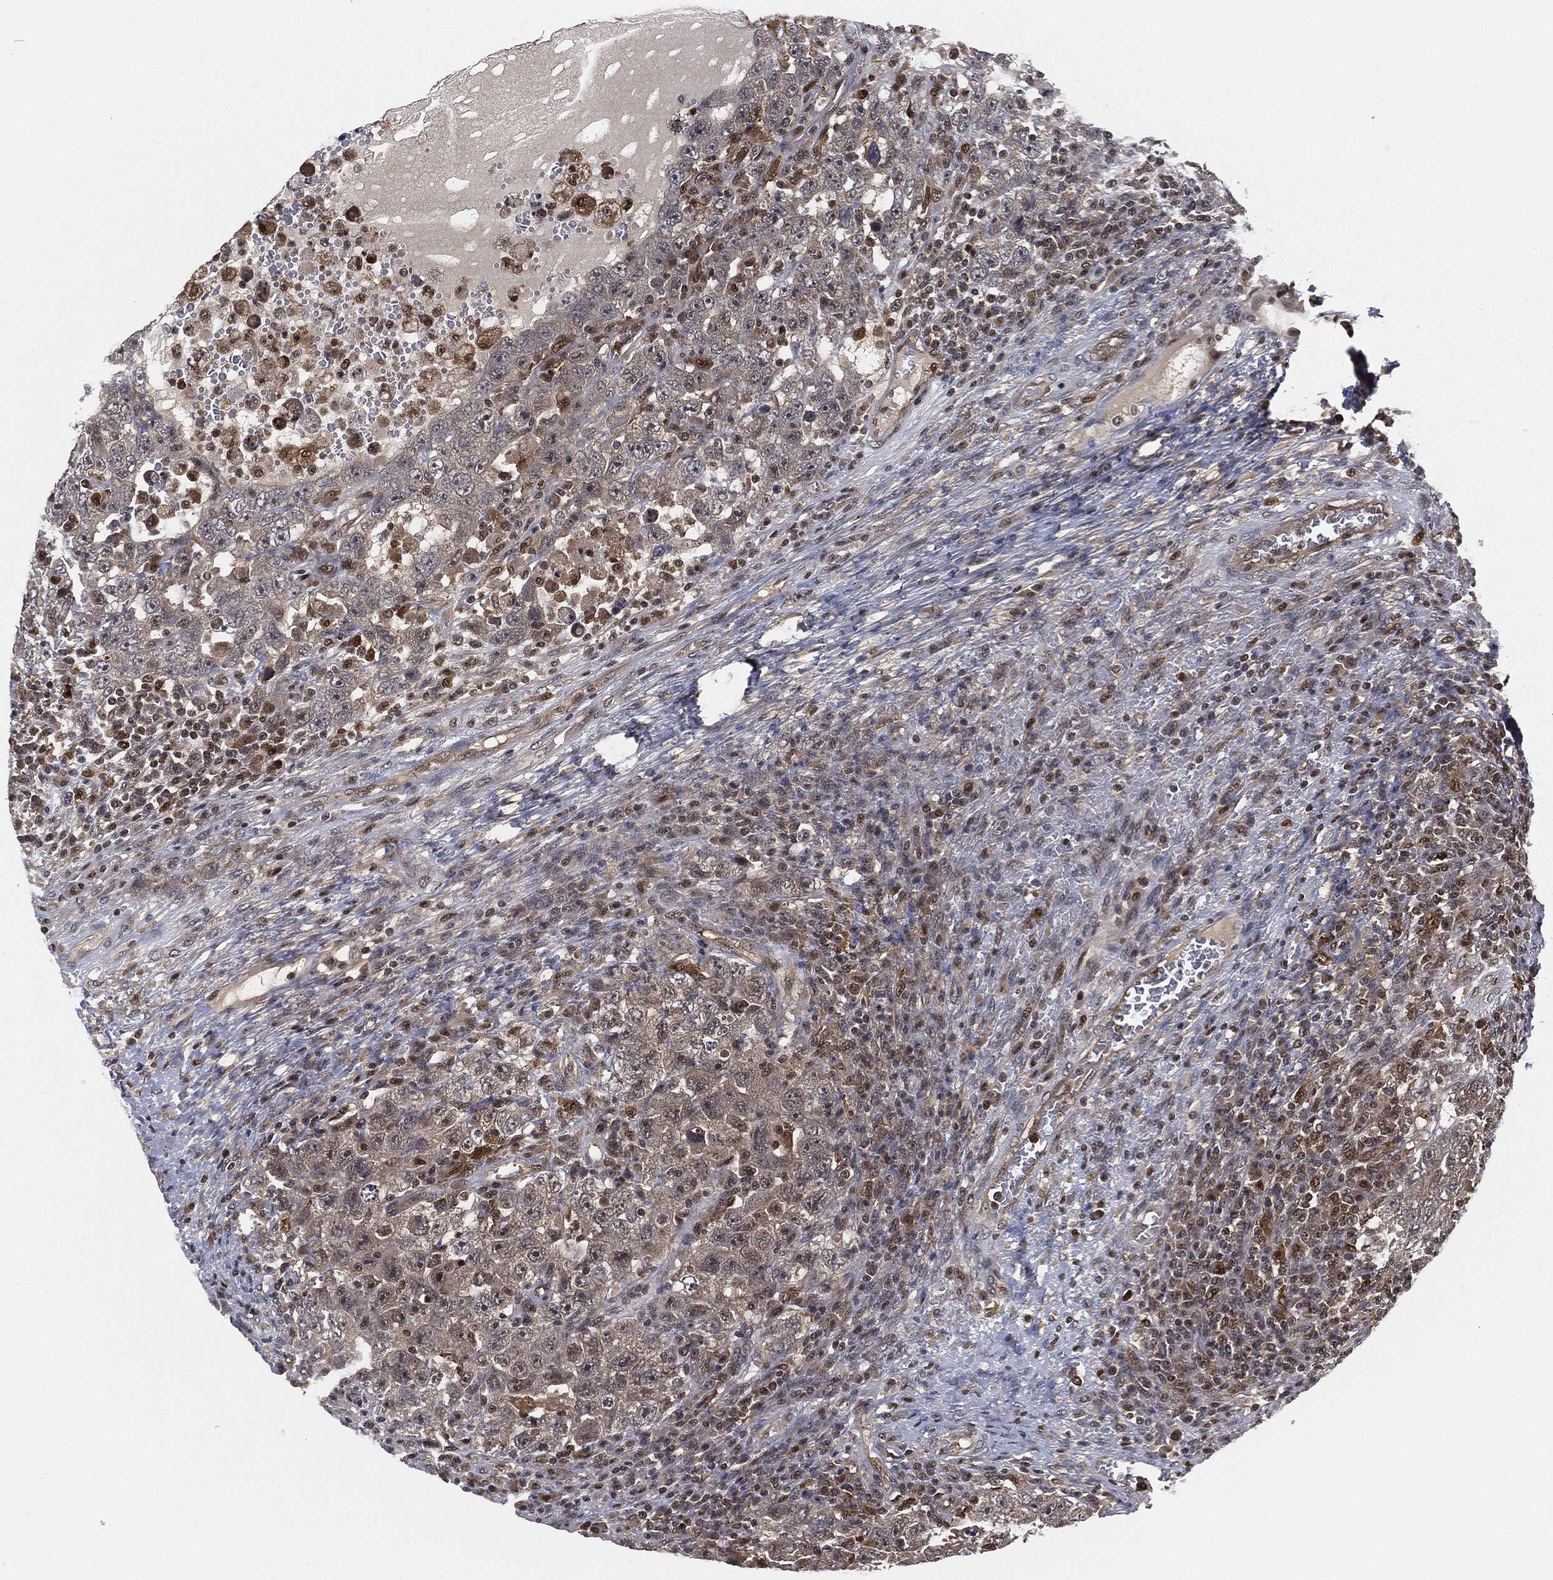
{"staining": {"intensity": "negative", "quantity": "none", "location": "none"}, "tissue": "testis cancer", "cell_type": "Tumor cells", "image_type": "cancer", "snomed": [{"axis": "morphology", "description": "Carcinoma, Embryonal, NOS"}, {"axis": "topography", "description": "Testis"}], "caption": "An immunohistochemistry image of testis cancer is shown. There is no staining in tumor cells of testis cancer.", "gene": "CAPRIN2", "patient": {"sex": "male", "age": 26}}